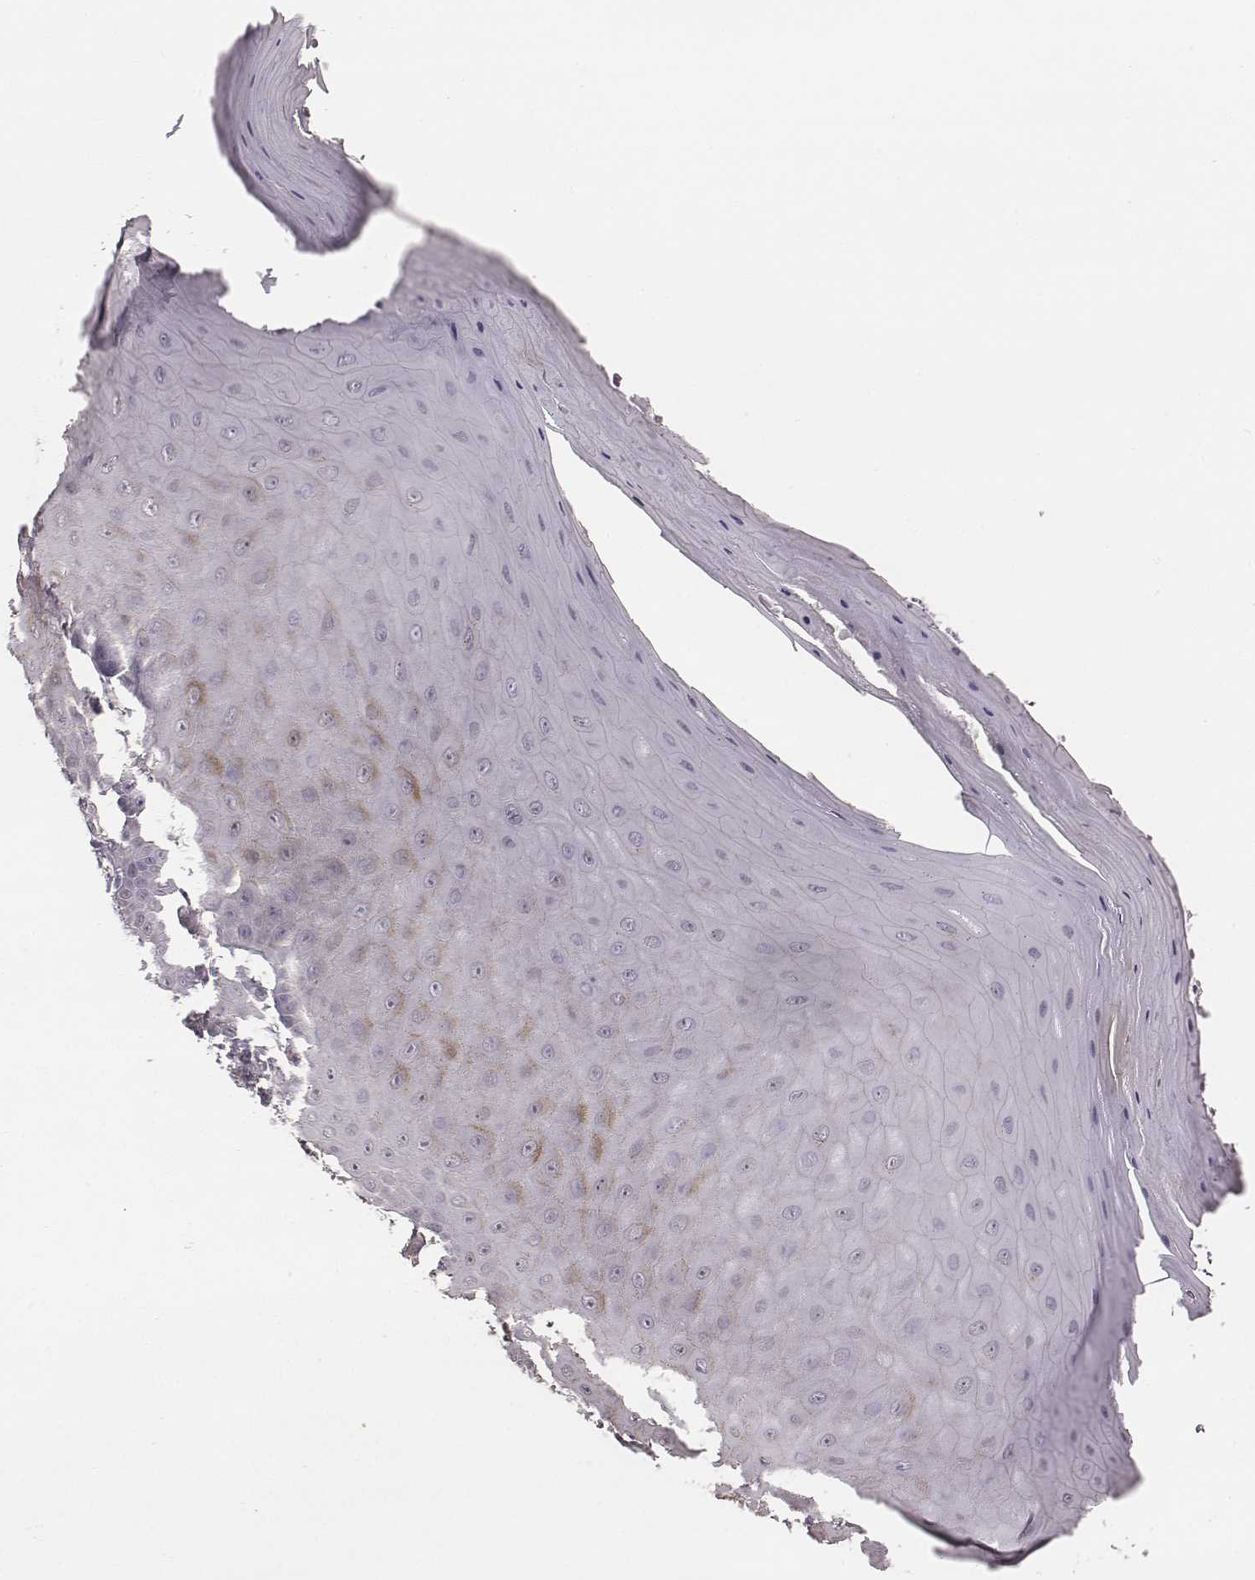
{"staining": {"intensity": "weak", "quantity": "<25%", "location": "cytoplasmic/membranous"}, "tissue": "vagina", "cell_type": "Squamous epithelial cells", "image_type": "normal", "snomed": [{"axis": "morphology", "description": "Normal tissue, NOS"}, {"axis": "topography", "description": "Vagina"}], "caption": "High power microscopy image of an IHC histopathology image of benign vagina, revealing no significant staining in squamous epithelial cells.", "gene": "SLC7A4", "patient": {"sex": "female", "age": 83}}